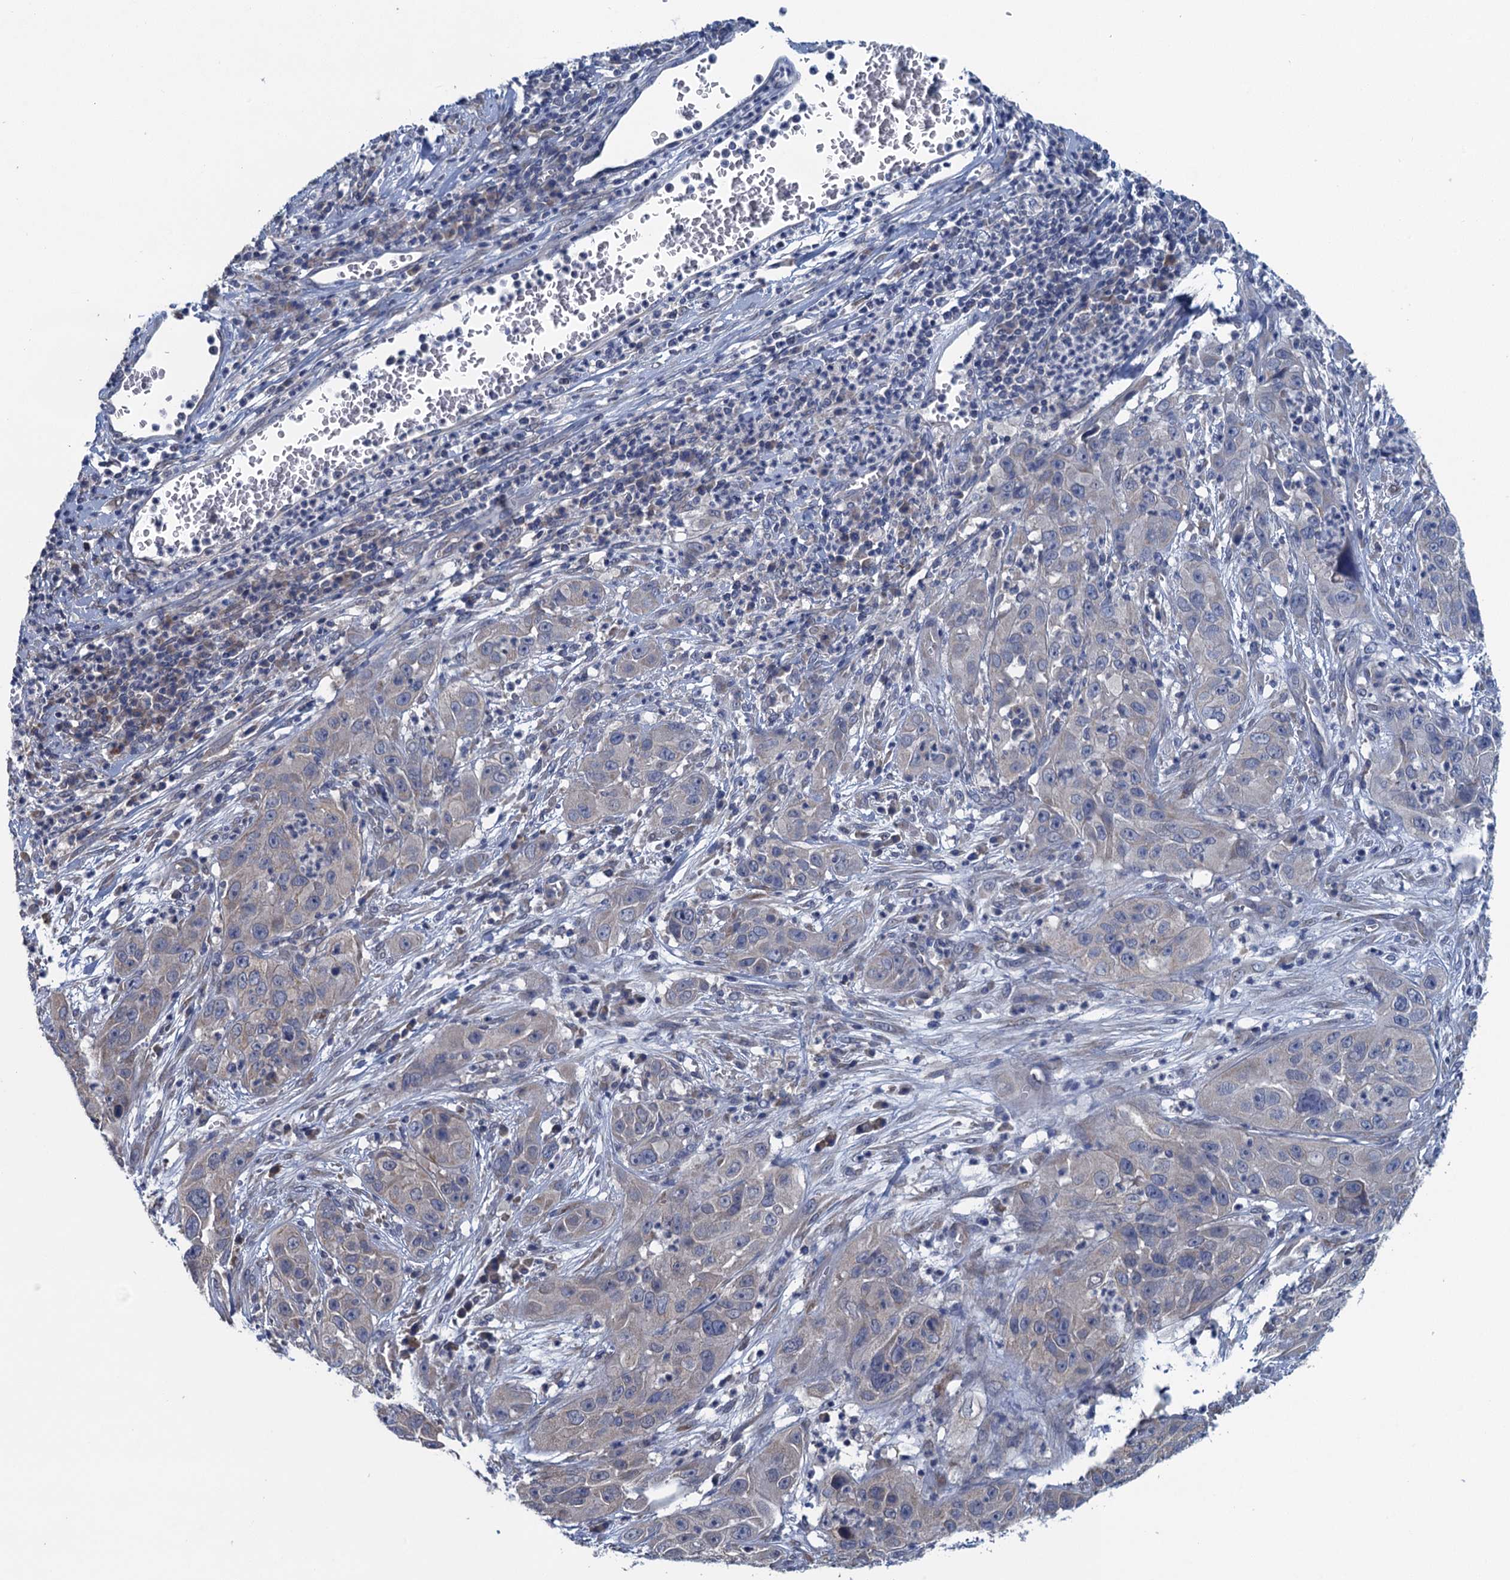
{"staining": {"intensity": "negative", "quantity": "none", "location": "none"}, "tissue": "cervical cancer", "cell_type": "Tumor cells", "image_type": "cancer", "snomed": [{"axis": "morphology", "description": "Squamous cell carcinoma, NOS"}, {"axis": "topography", "description": "Cervix"}], "caption": "The image exhibits no staining of tumor cells in cervical squamous cell carcinoma. Brightfield microscopy of immunohistochemistry (IHC) stained with DAB (3,3'-diaminobenzidine) (brown) and hematoxylin (blue), captured at high magnification.", "gene": "CTU2", "patient": {"sex": "female", "age": 32}}